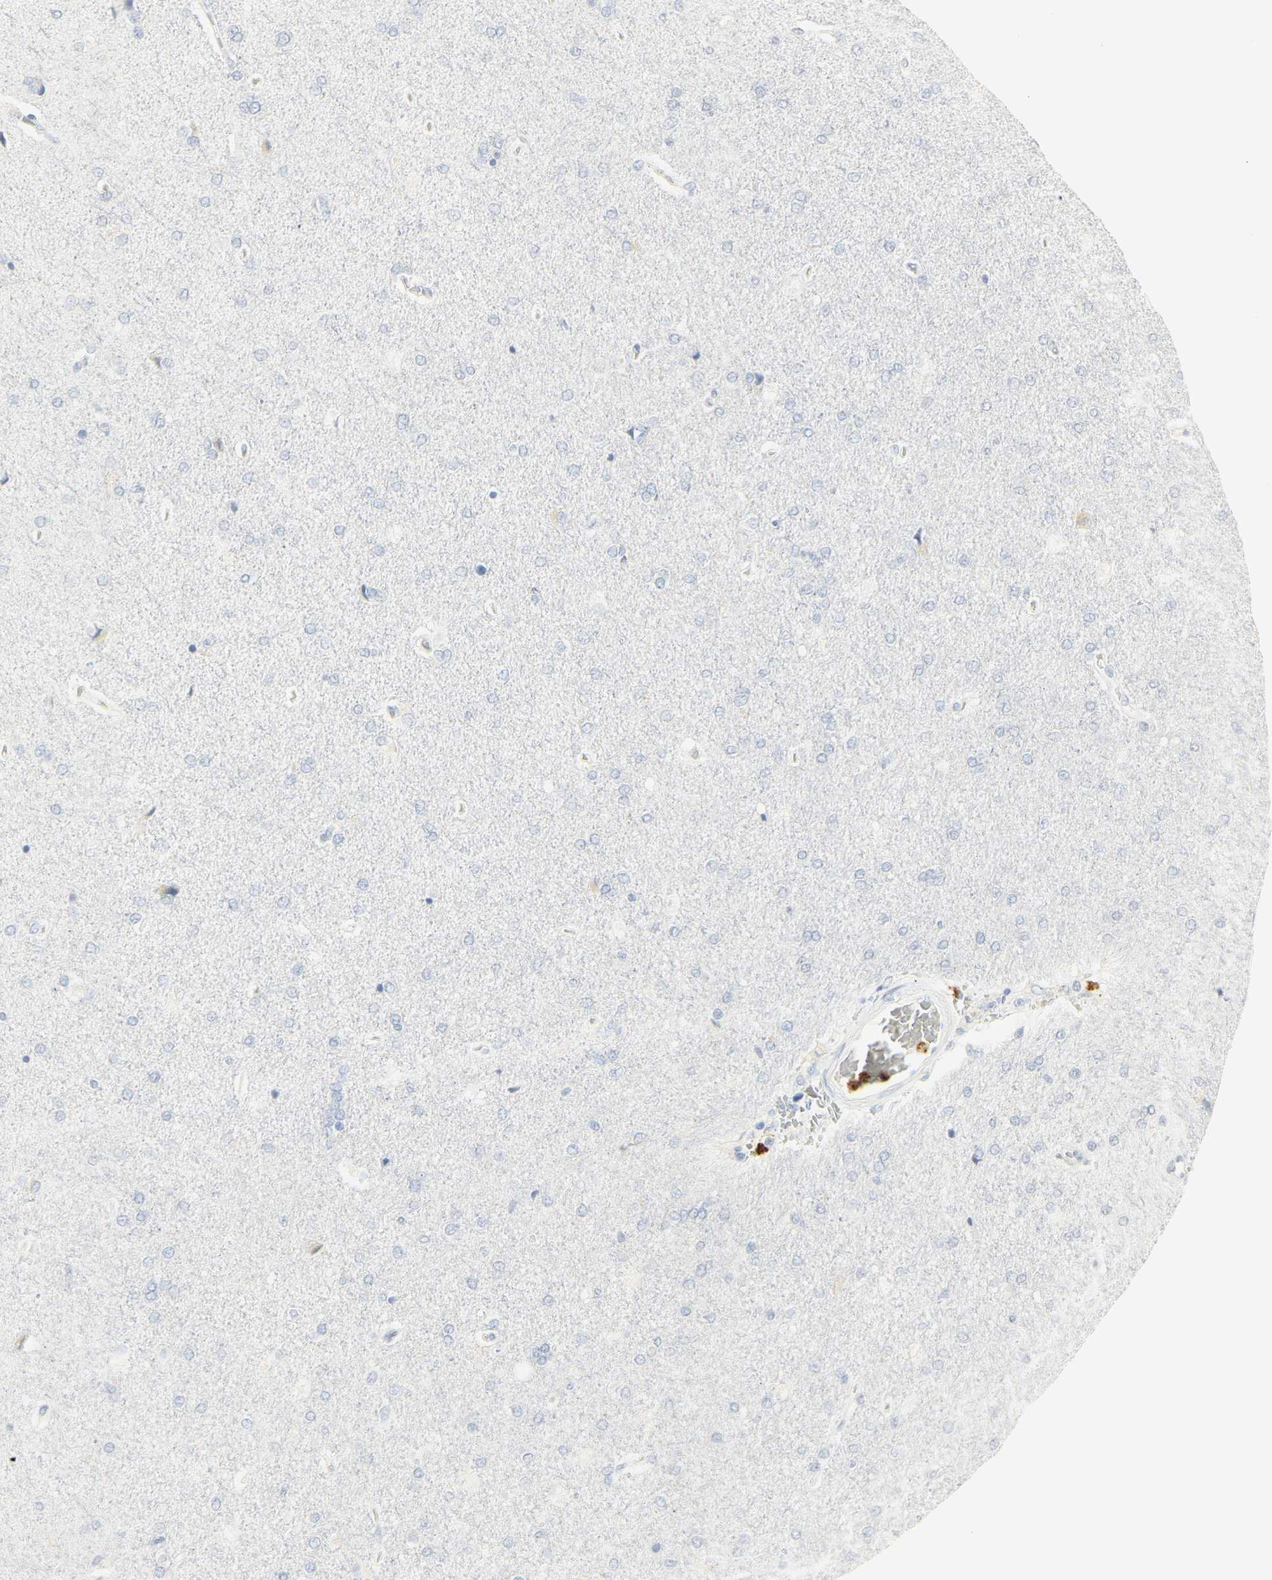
{"staining": {"intensity": "negative", "quantity": "none", "location": "none"}, "tissue": "cerebral cortex", "cell_type": "Endothelial cells", "image_type": "normal", "snomed": [{"axis": "morphology", "description": "Normal tissue, NOS"}, {"axis": "topography", "description": "Cerebral cortex"}], "caption": "IHC photomicrograph of benign cerebral cortex: human cerebral cortex stained with DAB shows no significant protein positivity in endothelial cells. (DAB immunohistochemistry with hematoxylin counter stain).", "gene": "MPO", "patient": {"sex": "male", "age": 62}}